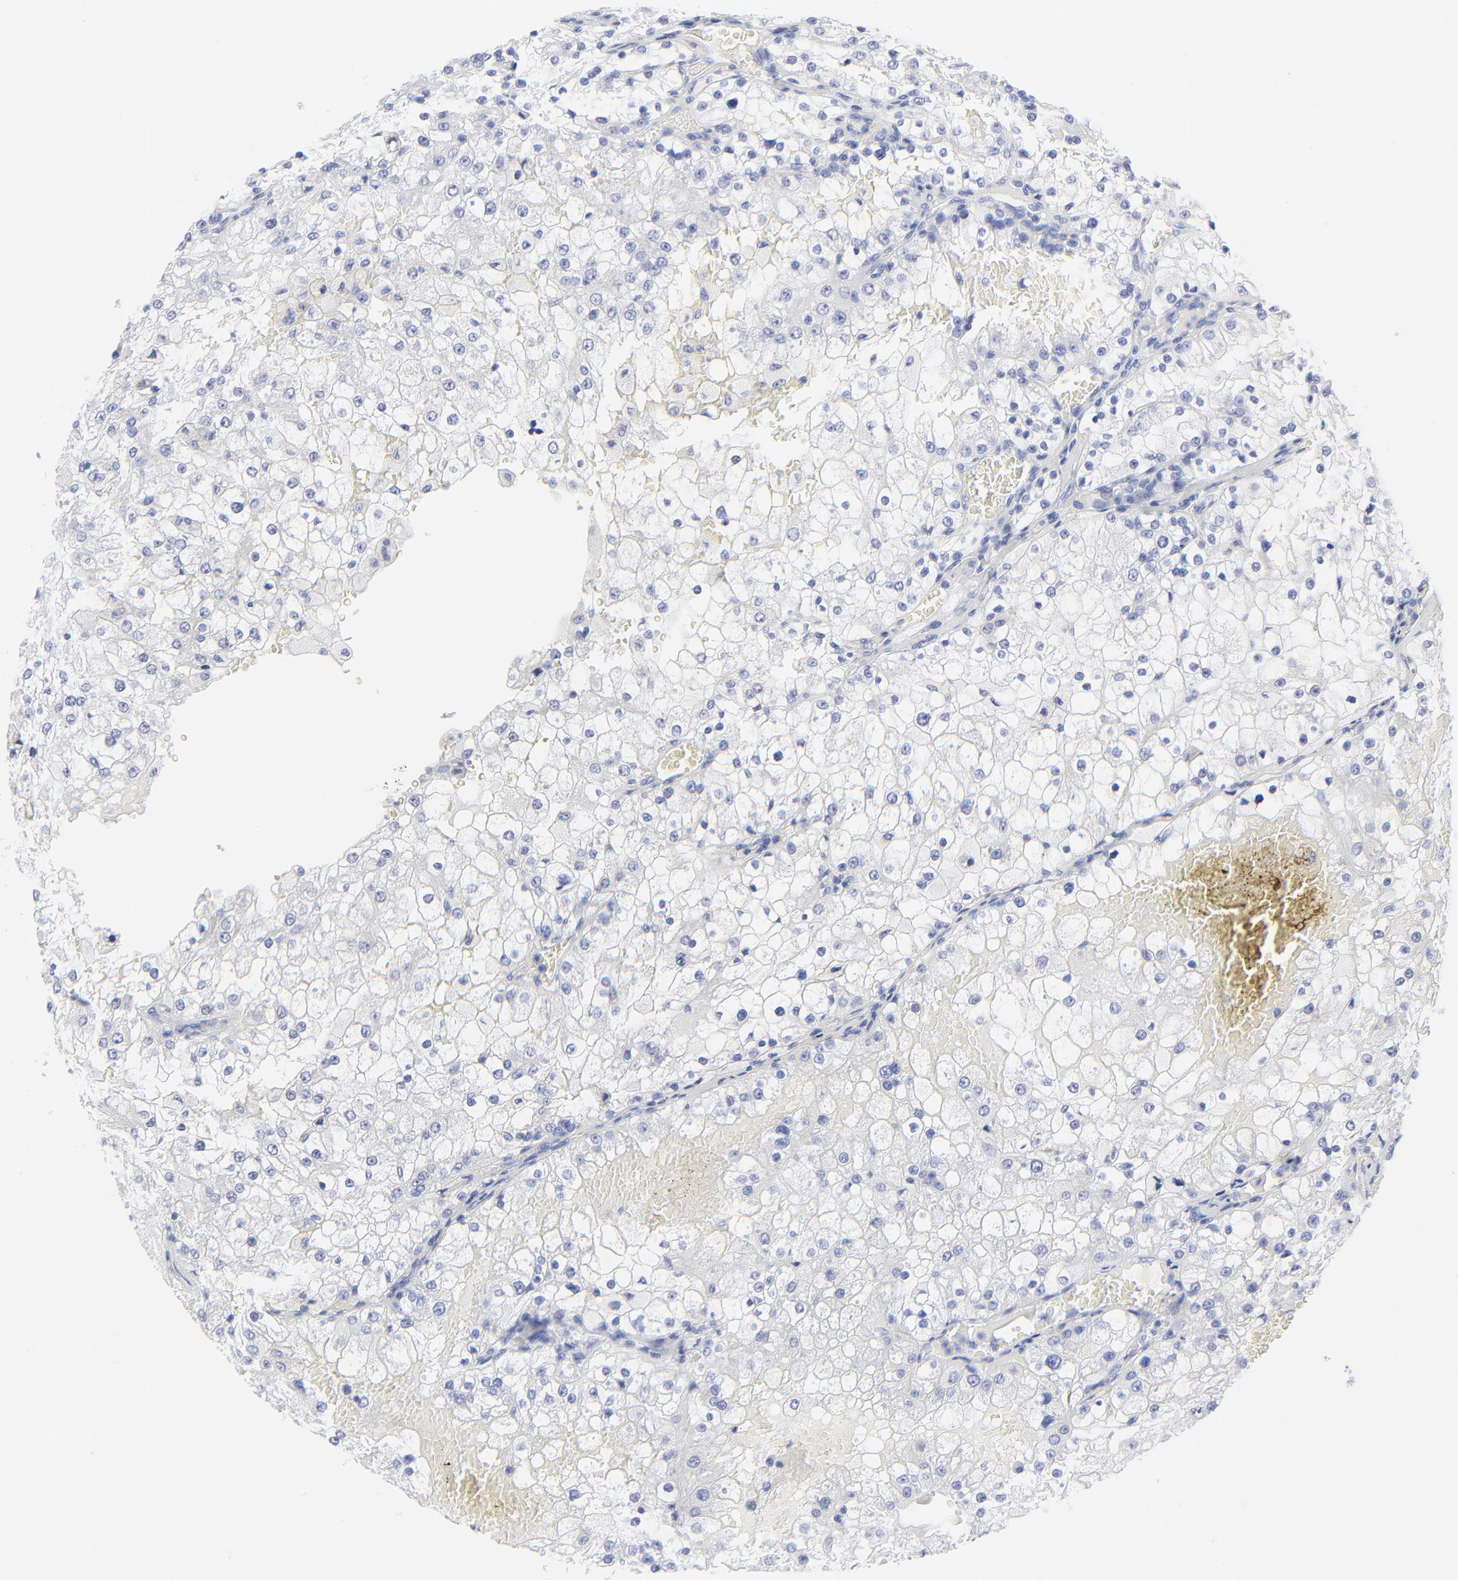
{"staining": {"intensity": "negative", "quantity": "none", "location": "none"}, "tissue": "renal cancer", "cell_type": "Tumor cells", "image_type": "cancer", "snomed": [{"axis": "morphology", "description": "Adenocarcinoma, NOS"}, {"axis": "topography", "description": "Kidney"}], "caption": "Micrograph shows no protein positivity in tumor cells of renal cancer tissue. The staining was performed using DAB to visualize the protein expression in brown, while the nuclei were stained in blue with hematoxylin (Magnification: 20x).", "gene": "PSD3", "patient": {"sex": "female", "age": 74}}